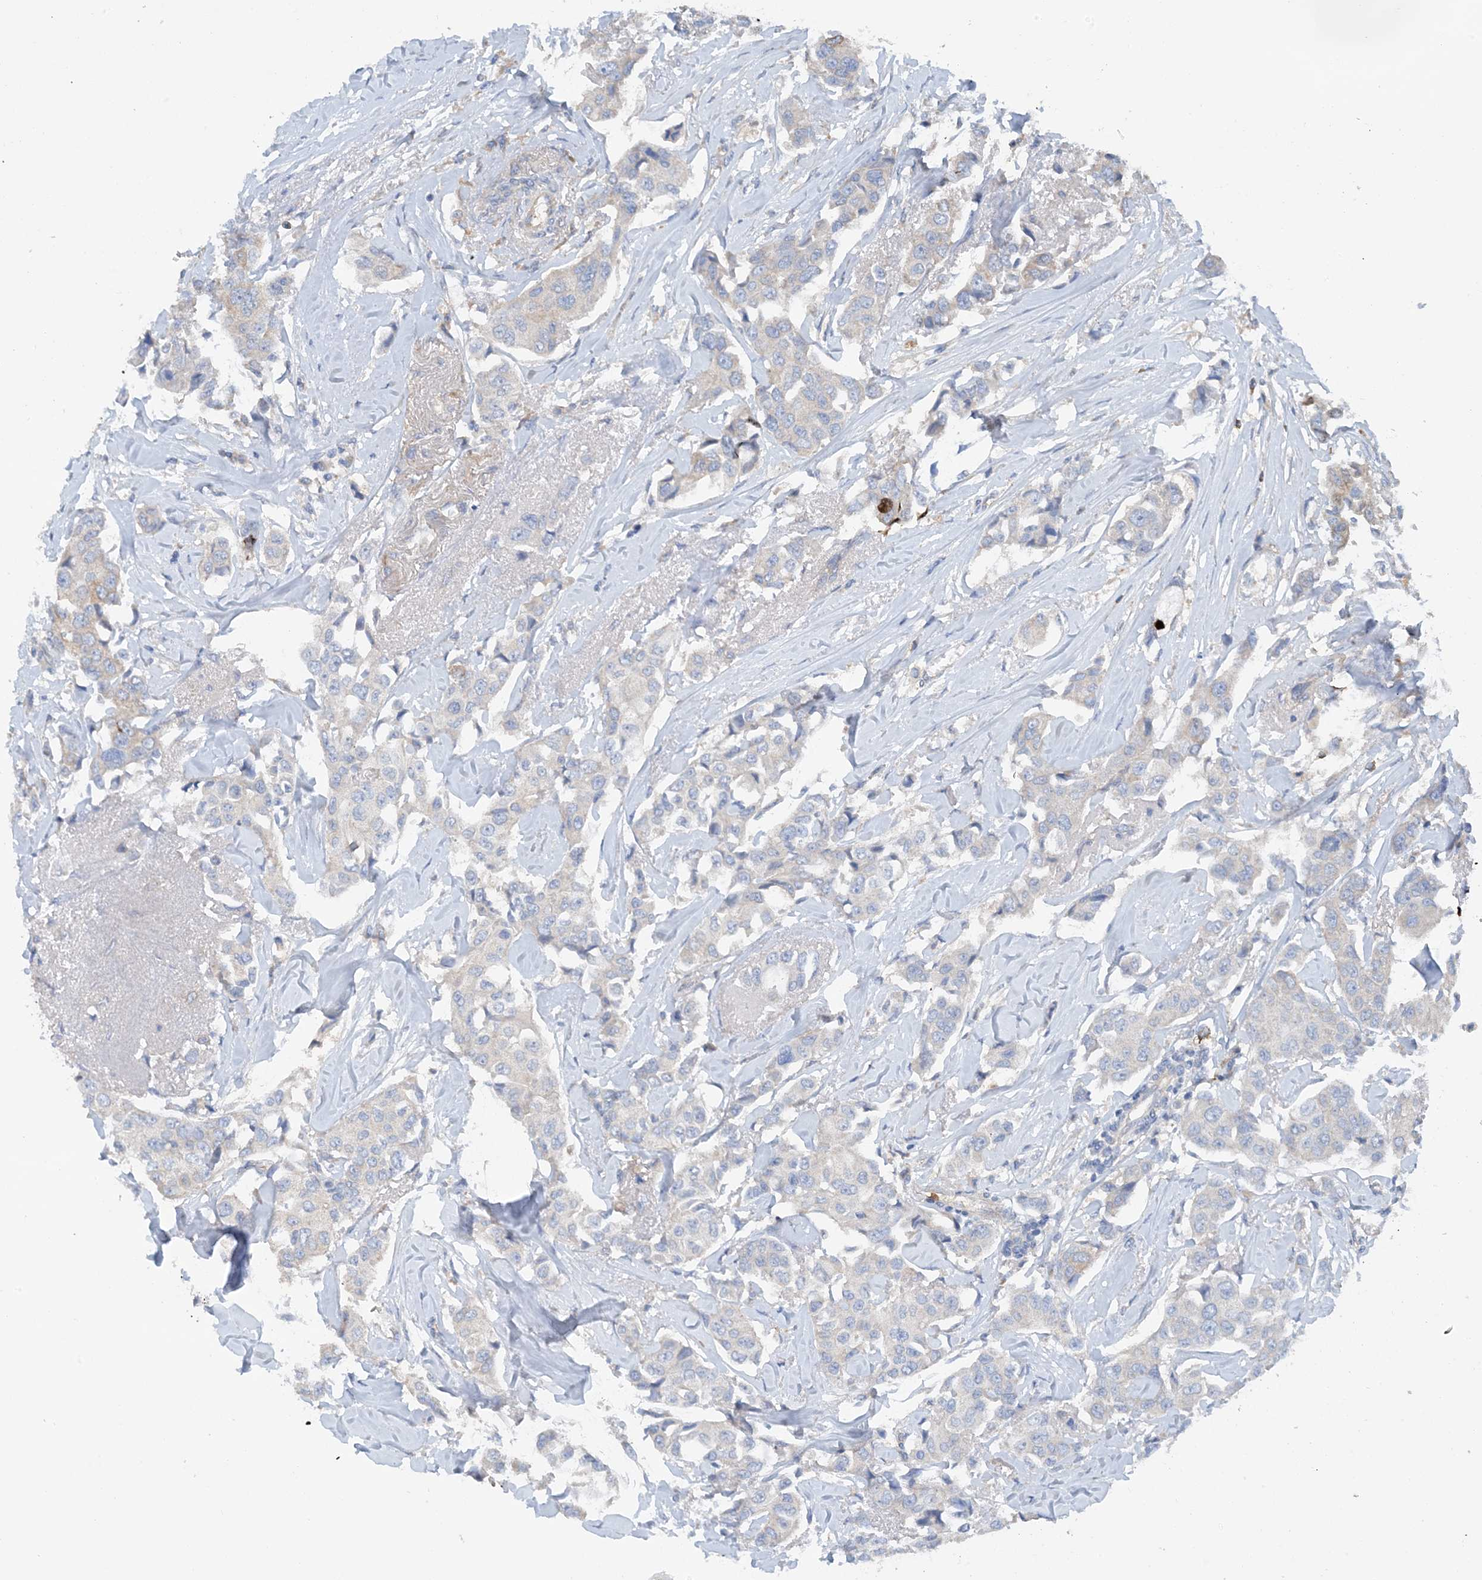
{"staining": {"intensity": "negative", "quantity": "none", "location": "none"}, "tissue": "breast cancer", "cell_type": "Tumor cells", "image_type": "cancer", "snomed": [{"axis": "morphology", "description": "Duct carcinoma"}, {"axis": "topography", "description": "Breast"}], "caption": "Tumor cells are negative for brown protein staining in breast cancer (infiltrating ductal carcinoma).", "gene": "PHACTR2", "patient": {"sex": "female", "age": 80}}